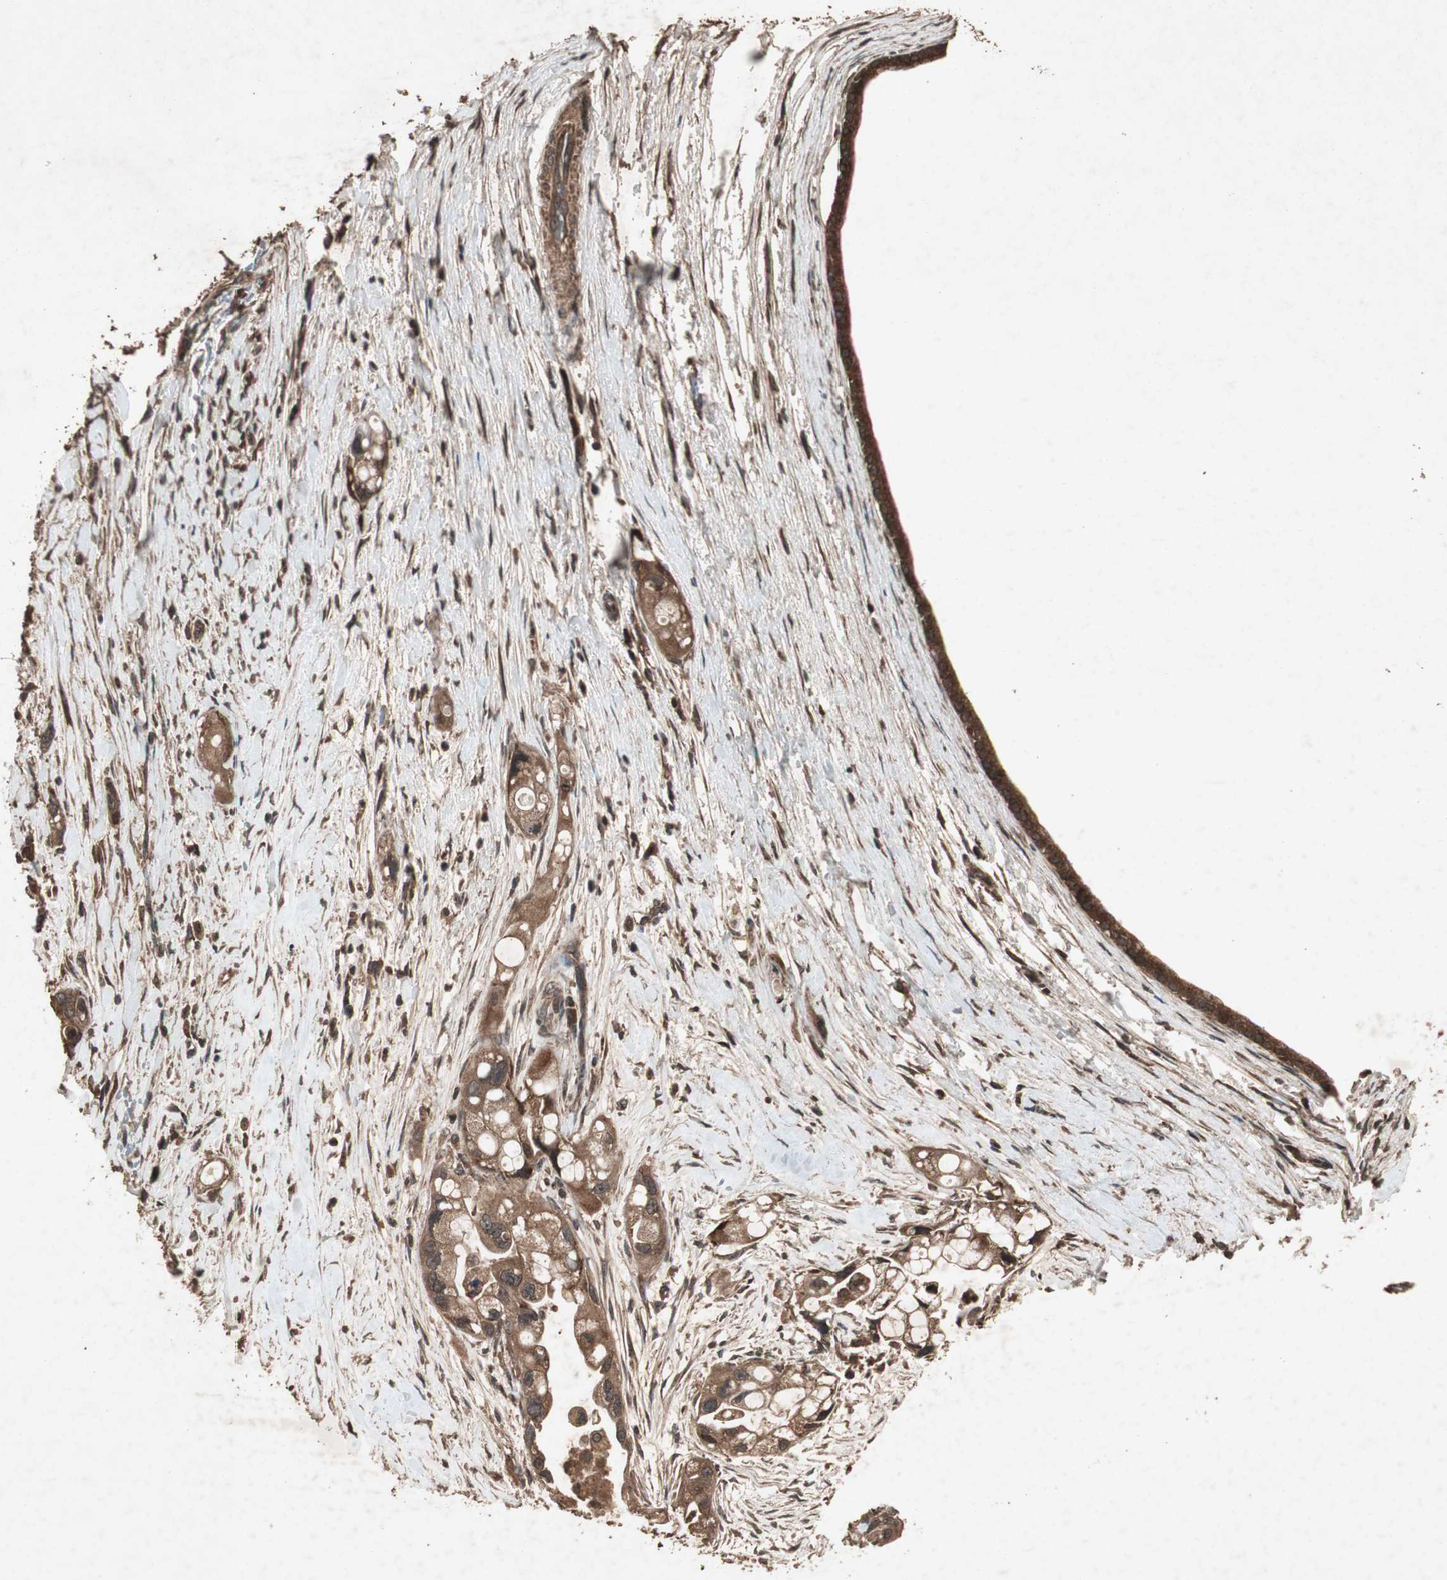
{"staining": {"intensity": "strong", "quantity": ">75%", "location": "cytoplasmic/membranous"}, "tissue": "pancreatic cancer", "cell_type": "Tumor cells", "image_type": "cancer", "snomed": [{"axis": "morphology", "description": "Adenocarcinoma, NOS"}, {"axis": "topography", "description": "Pancreas"}], "caption": "Immunohistochemistry histopathology image of neoplastic tissue: pancreatic cancer stained using immunohistochemistry displays high levels of strong protein expression localized specifically in the cytoplasmic/membranous of tumor cells, appearing as a cytoplasmic/membranous brown color.", "gene": "LAMTOR5", "patient": {"sex": "female", "age": 77}}